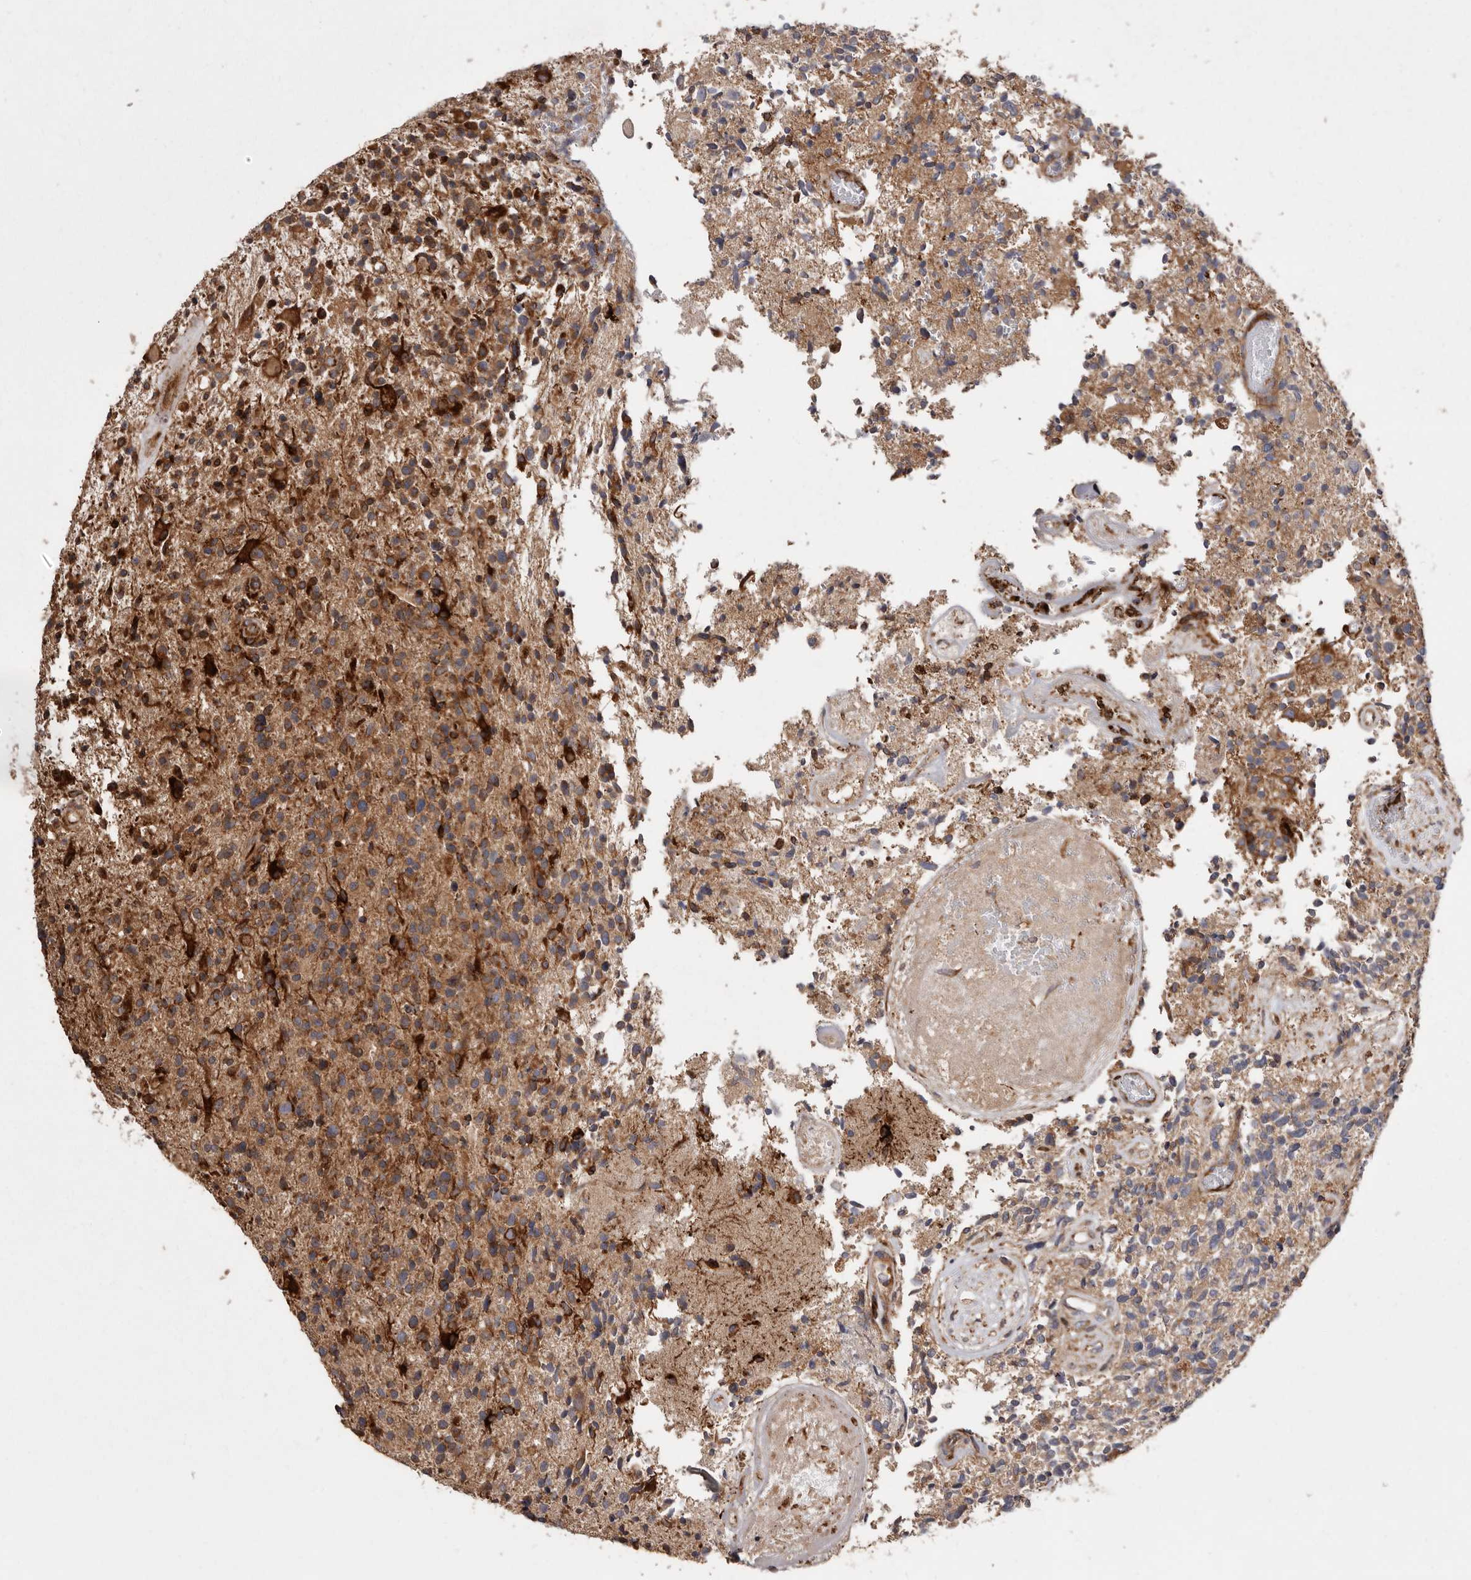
{"staining": {"intensity": "strong", "quantity": "25%-75%", "location": "cytoplasmic/membranous"}, "tissue": "glioma", "cell_type": "Tumor cells", "image_type": "cancer", "snomed": [{"axis": "morphology", "description": "Glioma, malignant, High grade"}, {"axis": "topography", "description": "Brain"}], "caption": "Strong cytoplasmic/membranous positivity is seen in about 25%-75% of tumor cells in glioma. (DAB = brown stain, brightfield microscopy at high magnification).", "gene": "FLAD1", "patient": {"sex": "male", "age": 72}}